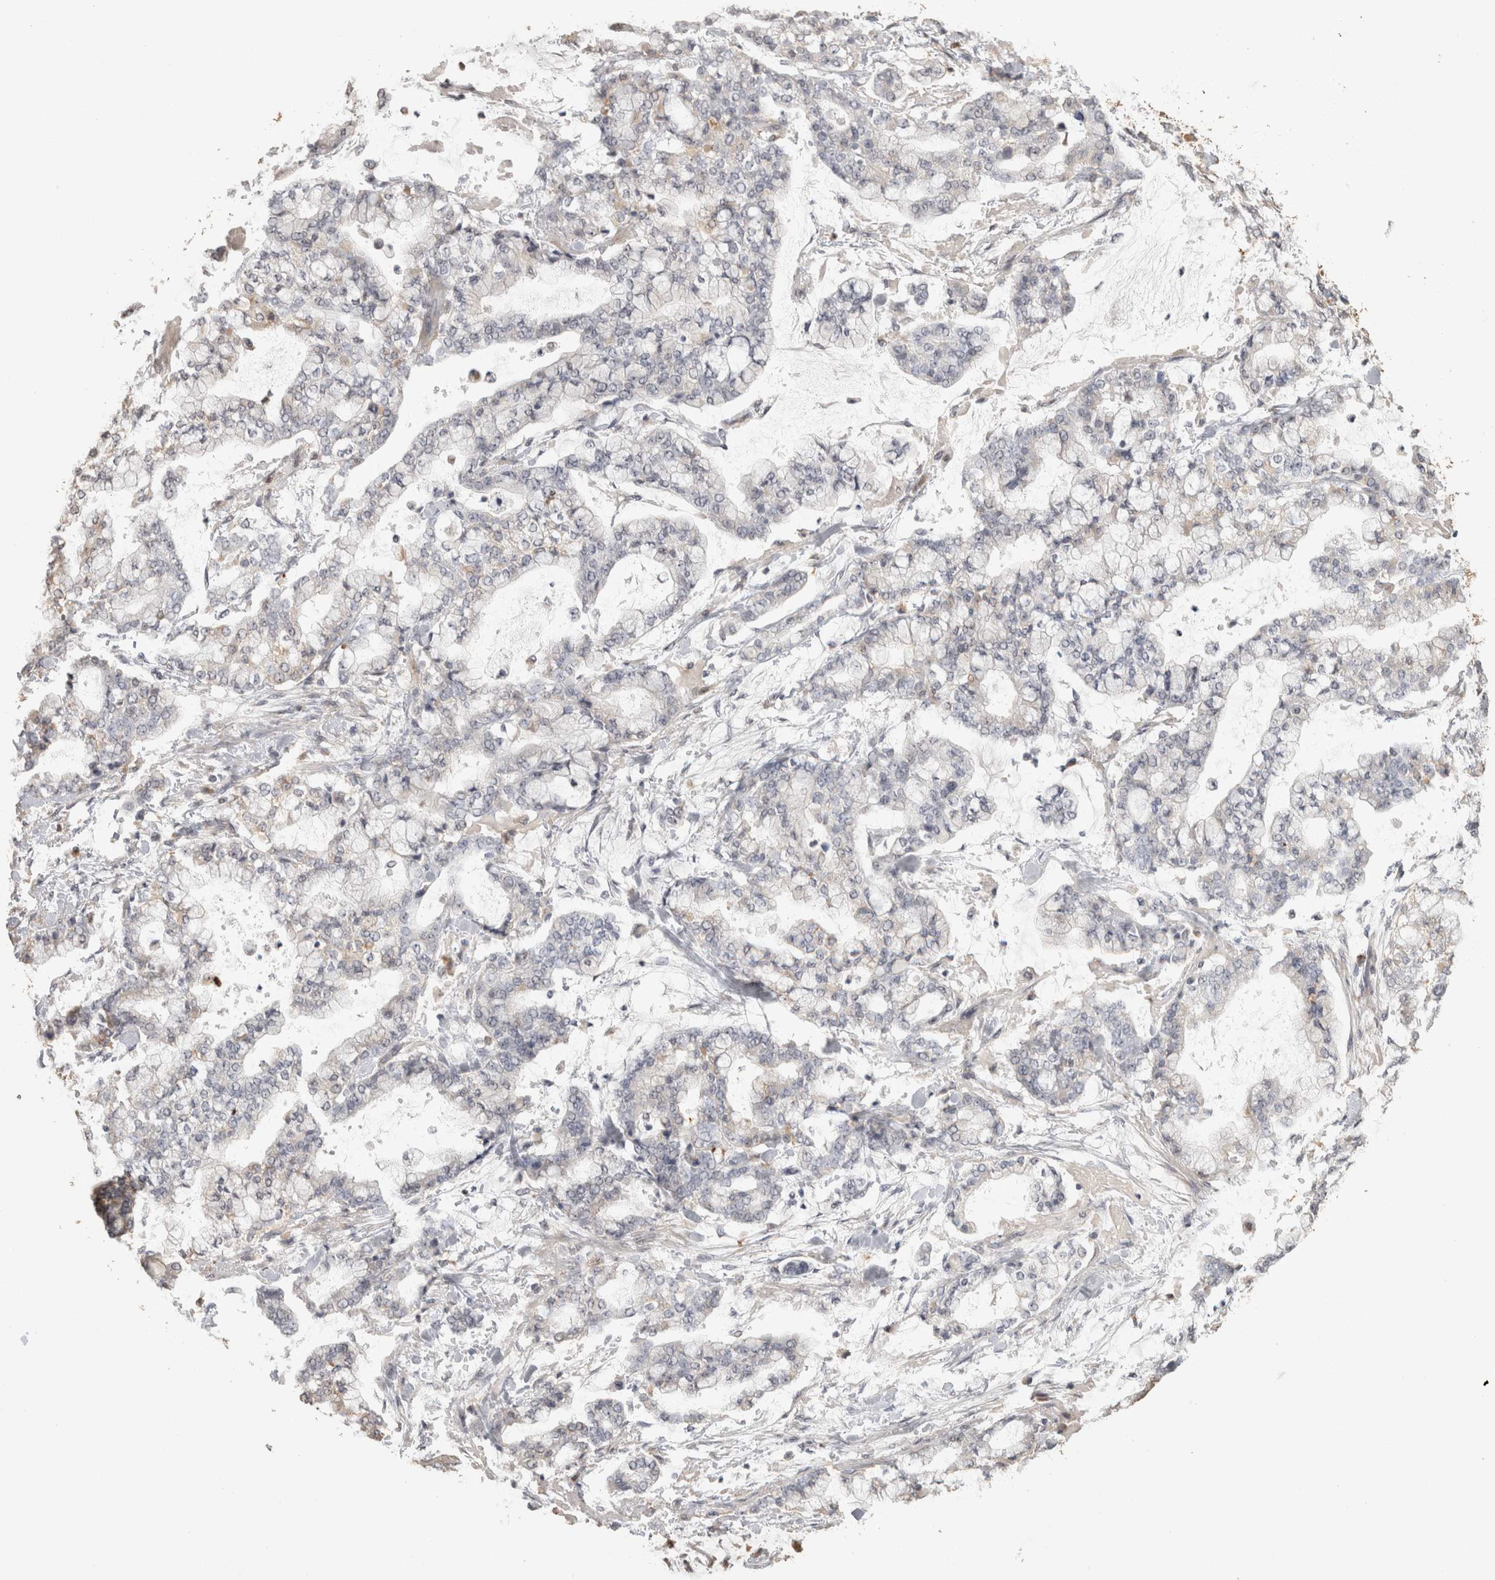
{"staining": {"intensity": "negative", "quantity": "none", "location": "none"}, "tissue": "stomach cancer", "cell_type": "Tumor cells", "image_type": "cancer", "snomed": [{"axis": "morphology", "description": "Normal tissue, NOS"}, {"axis": "morphology", "description": "Adenocarcinoma, NOS"}, {"axis": "topography", "description": "Stomach, upper"}, {"axis": "topography", "description": "Stomach"}], "caption": "Immunohistochemical staining of adenocarcinoma (stomach) exhibits no significant positivity in tumor cells. (DAB immunohistochemistry (IHC) with hematoxylin counter stain).", "gene": "REPS2", "patient": {"sex": "male", "age": 76}}